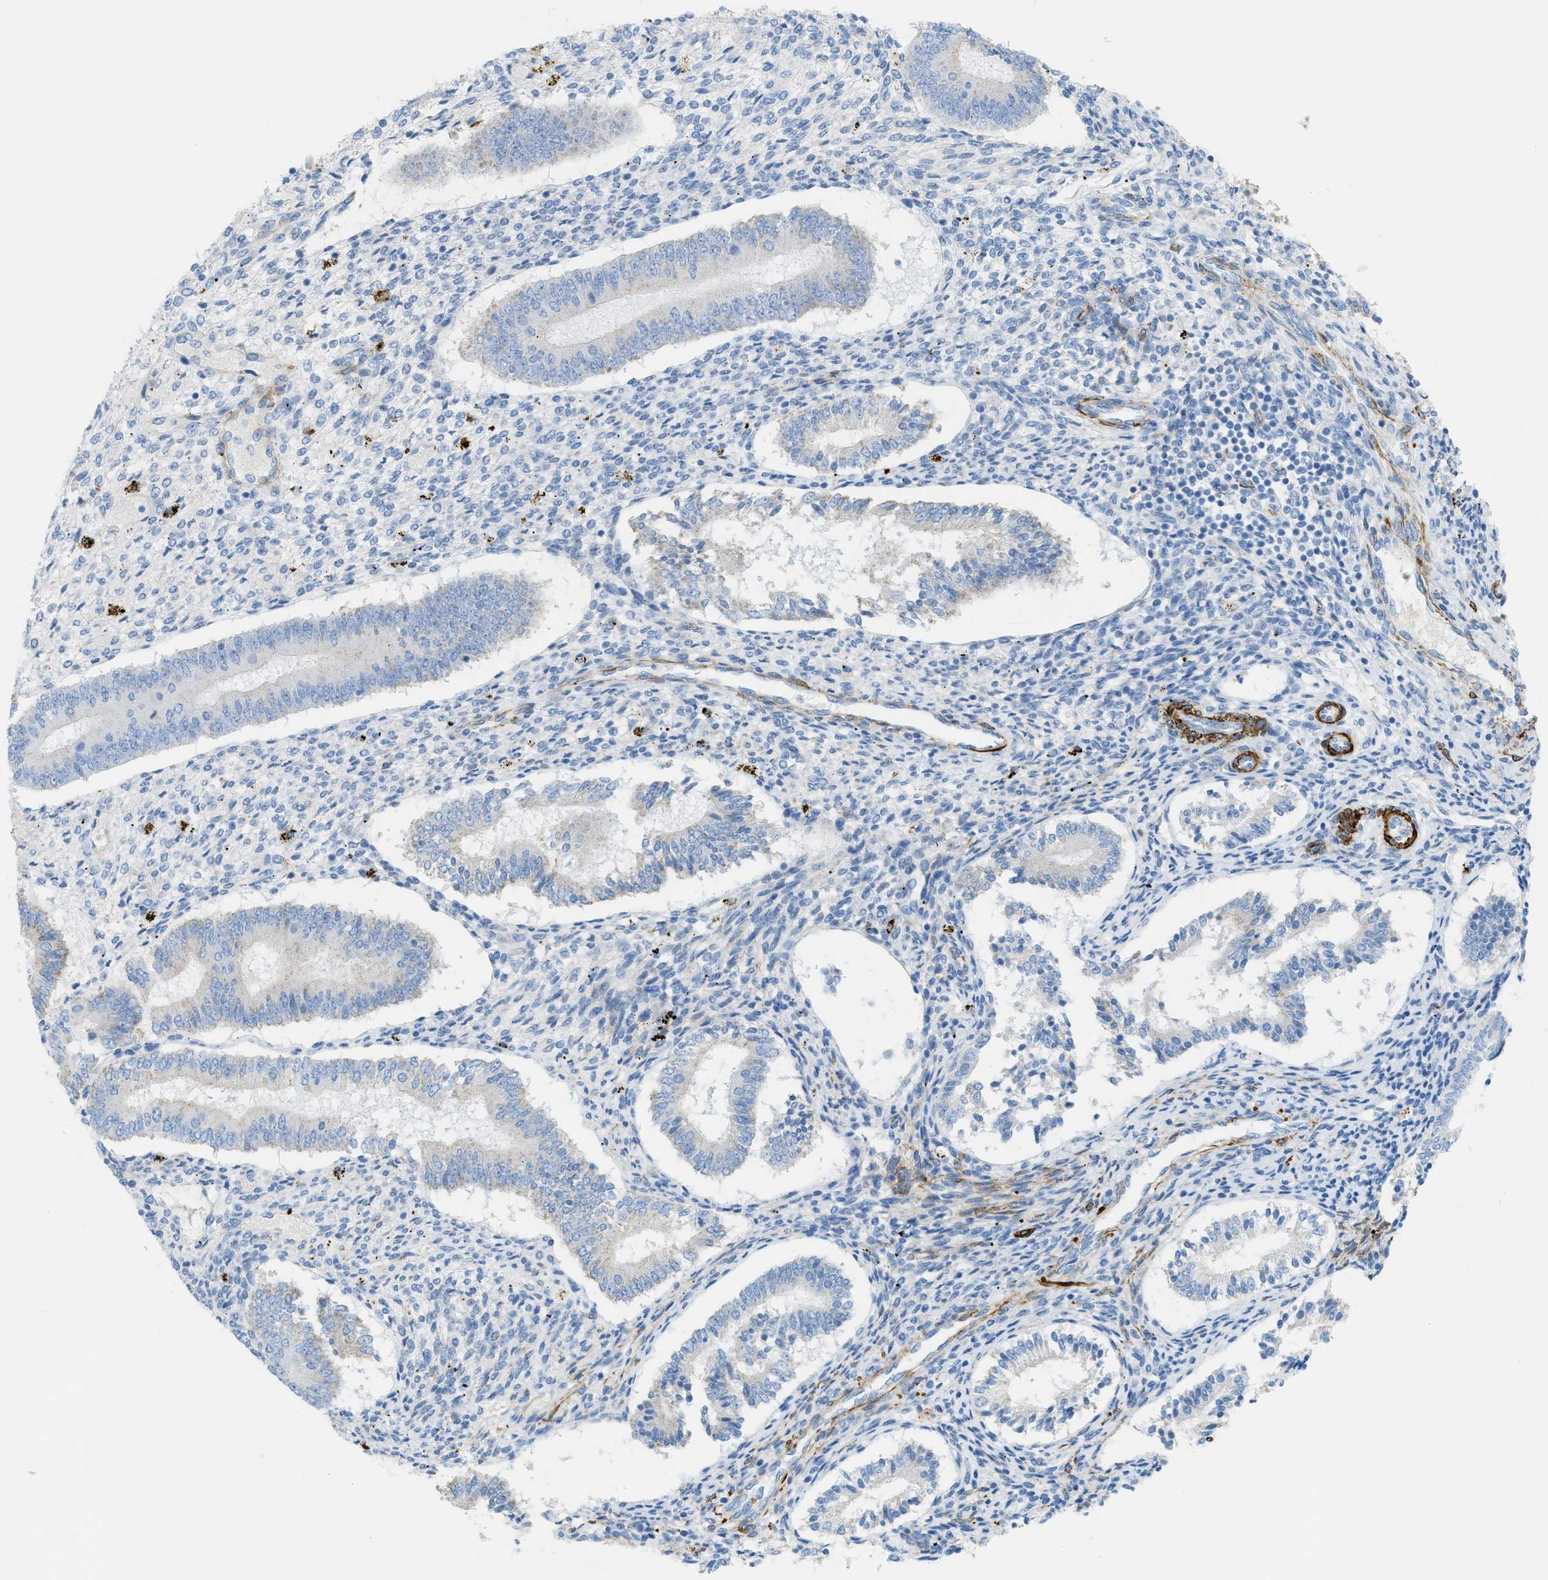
{"staining": {"intensity": "negative", "quantity": "none", "location": "none"}, "tissue": "endometrium", "cell_type": "Cells in endometrial stroma", "image_type": "normal", "snomed": [{"axis": "morphology", "description": "Normal tissue, NOS"}, {"axis": "topography", "description": "Endometrium"}], "caption": "An IHC micrograph of benign endometrium is shown. There is no staining in cells in endometrial stroma of endometrium.", "gene": "MYH11", "patient": {"sex": "female", "age": 42}}